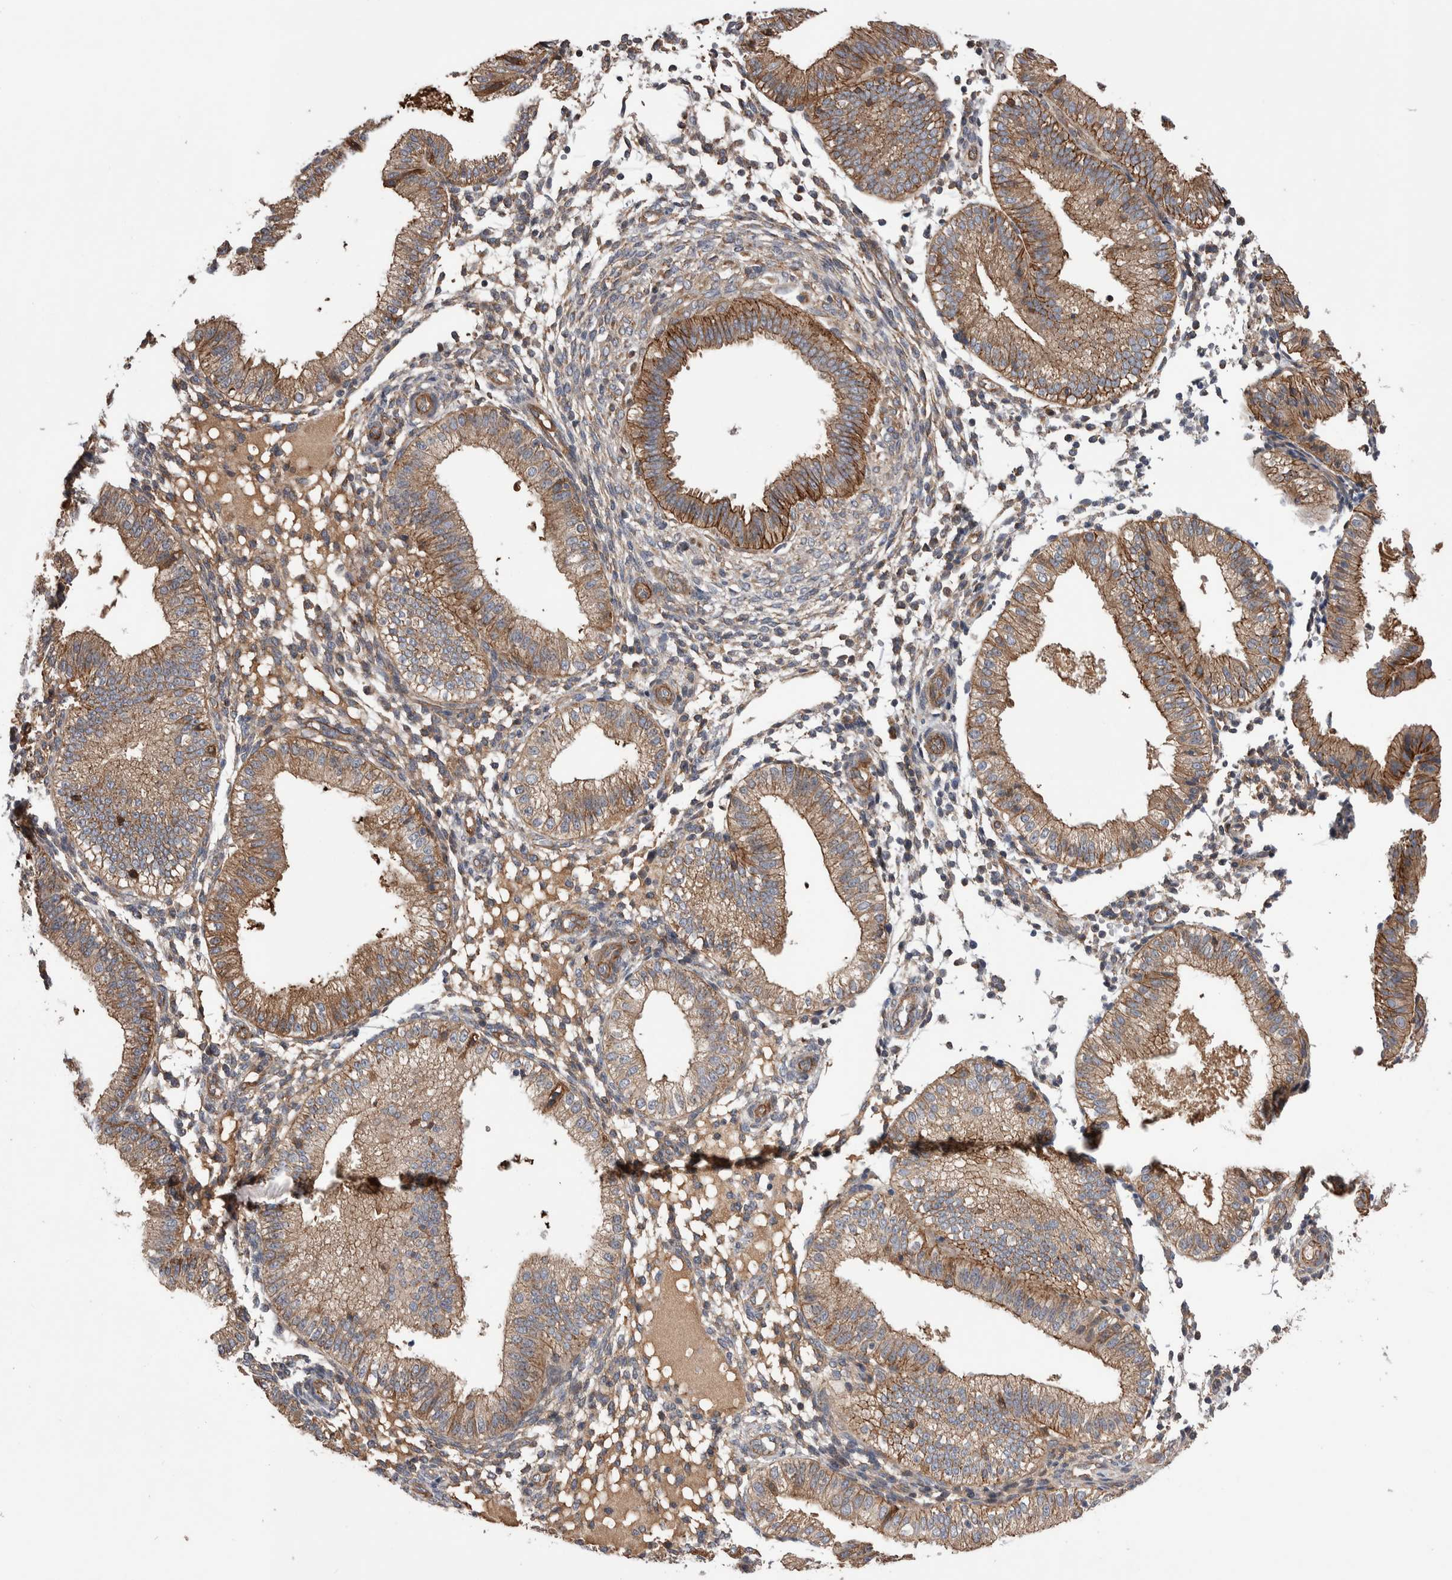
{"staining": {"intensity": "weak", "quantity": "<25%", "location": "cytoplasmic/membranous"}, "tissue": "endometrium", "cell_type": "Cells in endometrial stroma", "image_type": "normal", "snomed": [{"axis": "morphology", "description": "Normal tissue, NOS"}, {"axis": "topography", "description": "Endometrium"}], "caption": "This is an immunohistochemistry (IHC) photomicrograph of normal human endometrium. There is no staining in cells in endometrial stroma.", "gene": "LIMA1", "patient": {"sex": "female", "age": 39}}